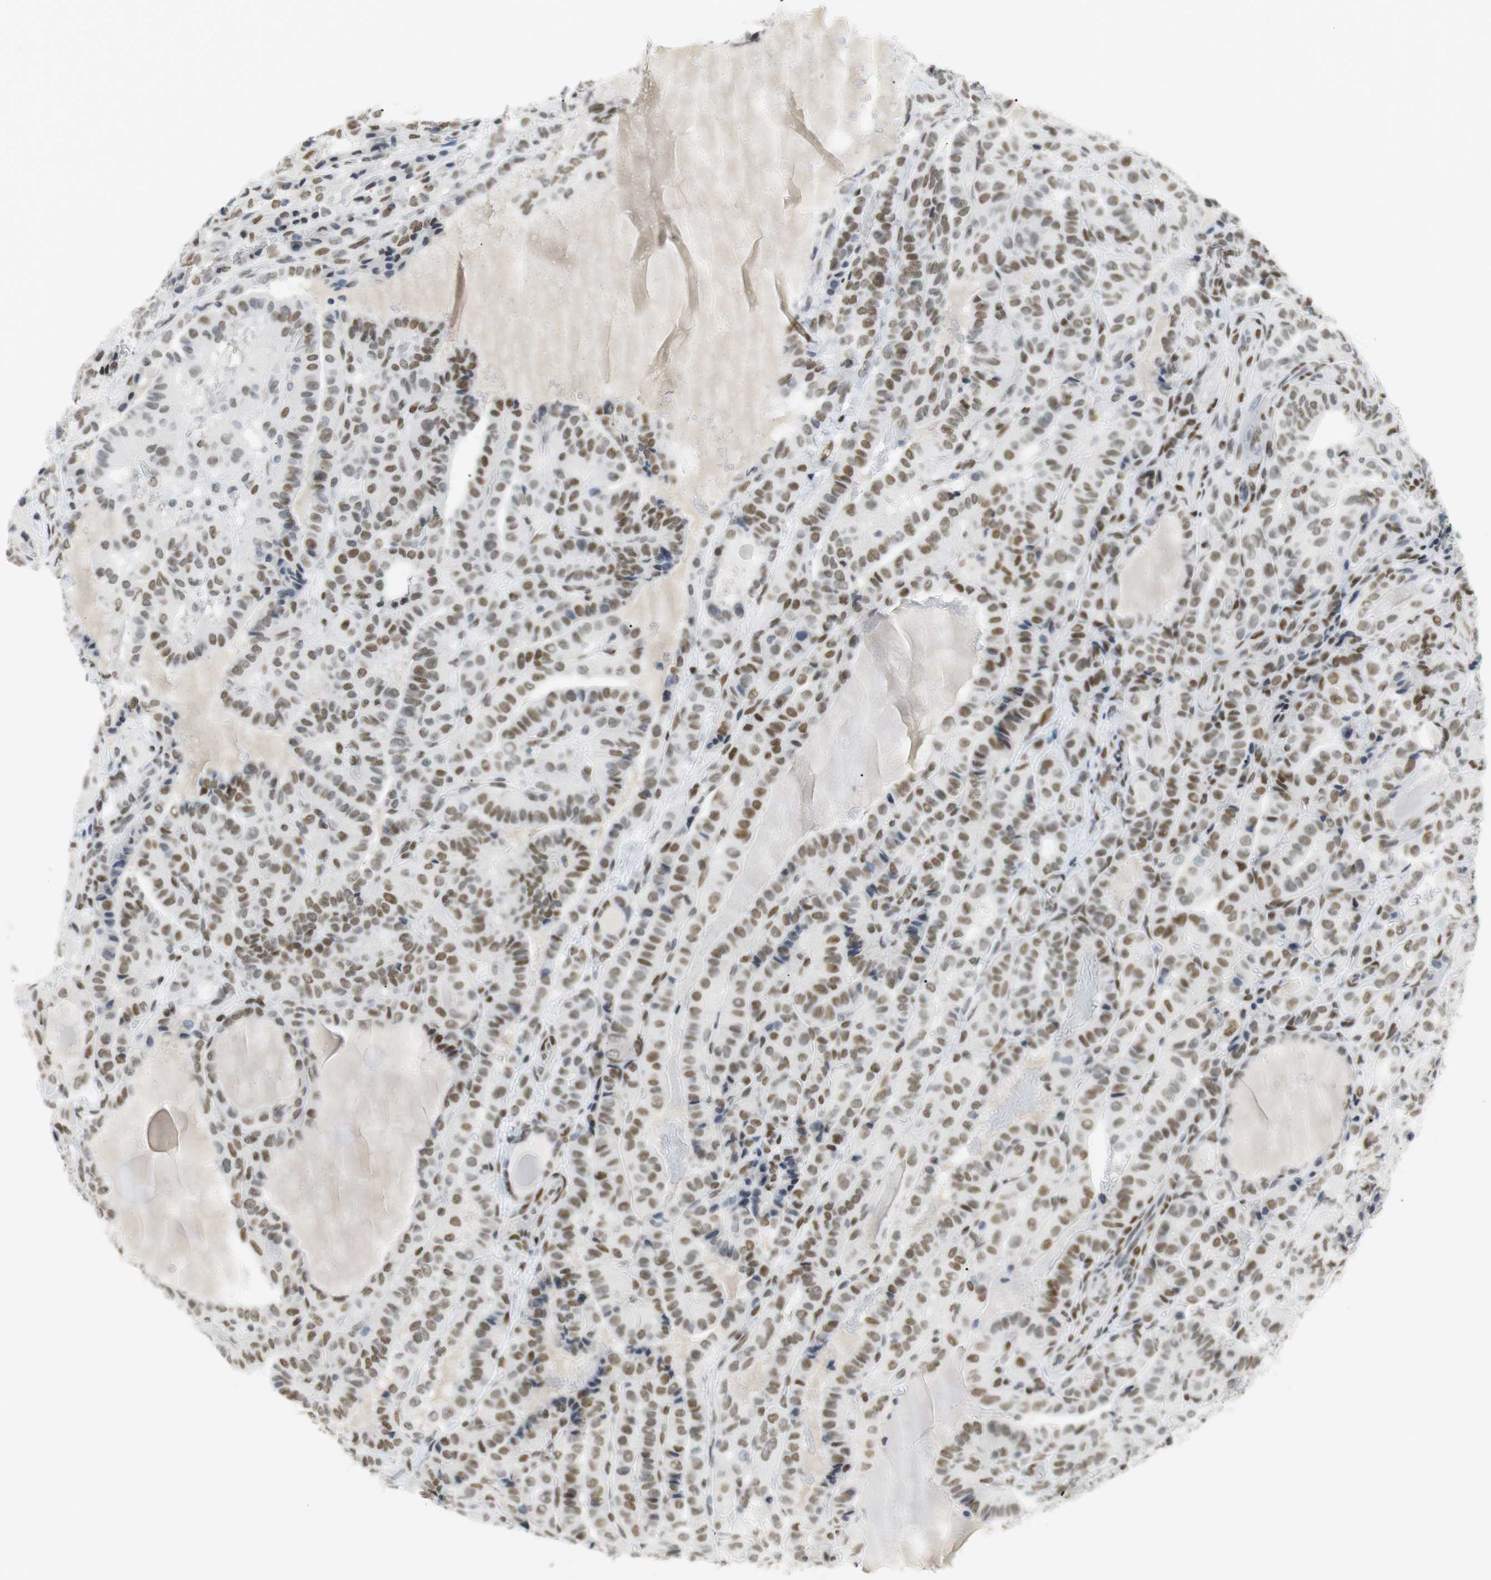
{"staining": {"intensity": "moderate", "quantity": ">75%", "location": "nuclear"}, "tissue": "thyroid cancer", "cell_type": "Tumor cells", "image_type": "cancer", "snomed": [{"axis": "morphology", "description": "Papillary adenocarcinoma, NOS"}, {"axis": "topography", "description": "Thyroid gland"}], "caption": "DAB immunohistochemical staining of thyroid cancer demonstrates moderate nuclear protein expression in about >75% of tumor cells.", "gene": "BMI1", "patient": {"sex": "male", "age": 77}}